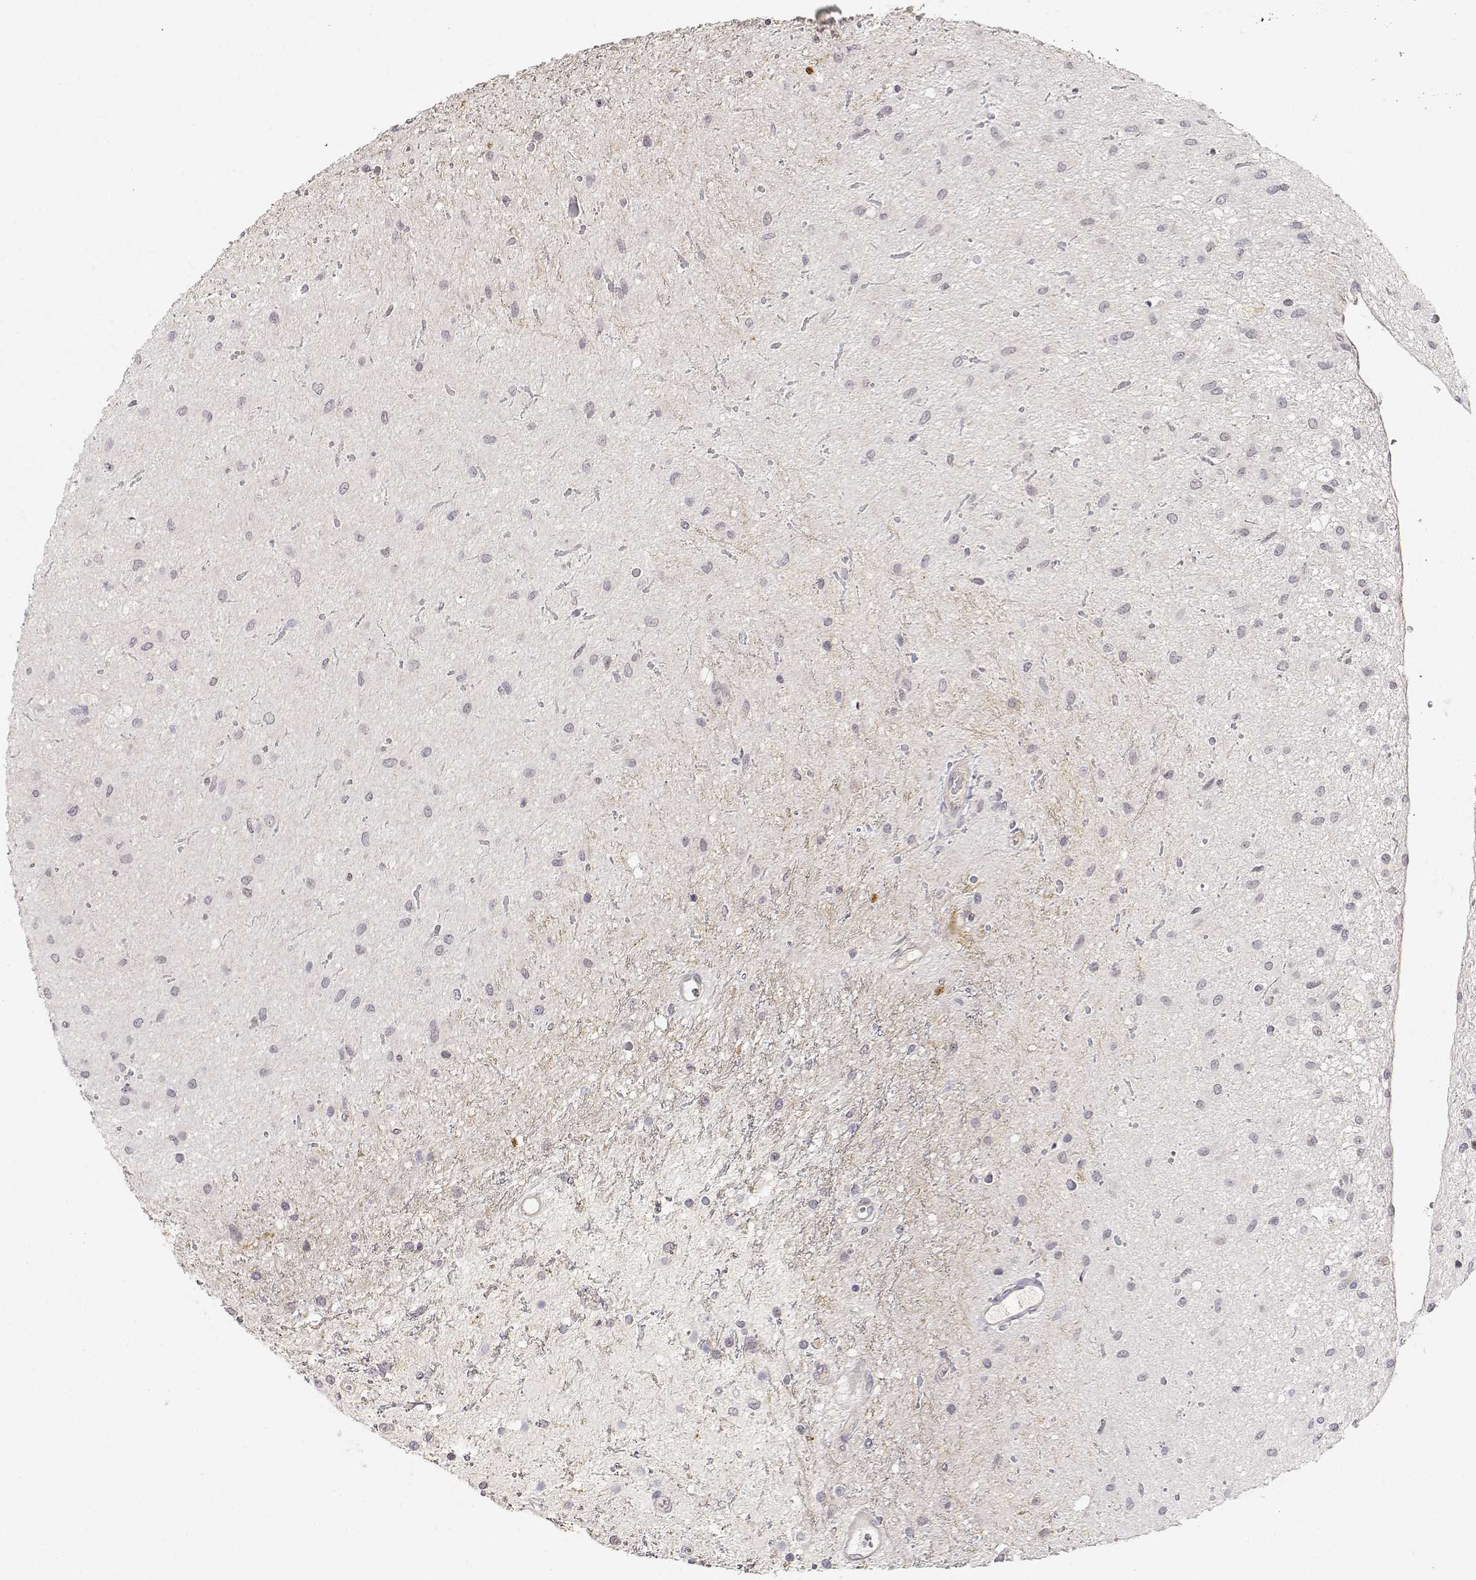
{"staining": {"intensity": "negative", "quantity": "none", "location": "none"}, "tissue": "glioma", "cell_type": "Tumor cells", "image_type": "cancer", "snomed": [{"axis": "morphology", "description": "Glioma, malignant, Low grade"}, {"axis": "topography", "description": "Cerebellum"}], "caption": "Protein analysis of malignant glioma (low-grade) demonstrates no significant staining in tumor cells.", "gene": "EAF2", "patient": {"sex": "female", "age": 14}}